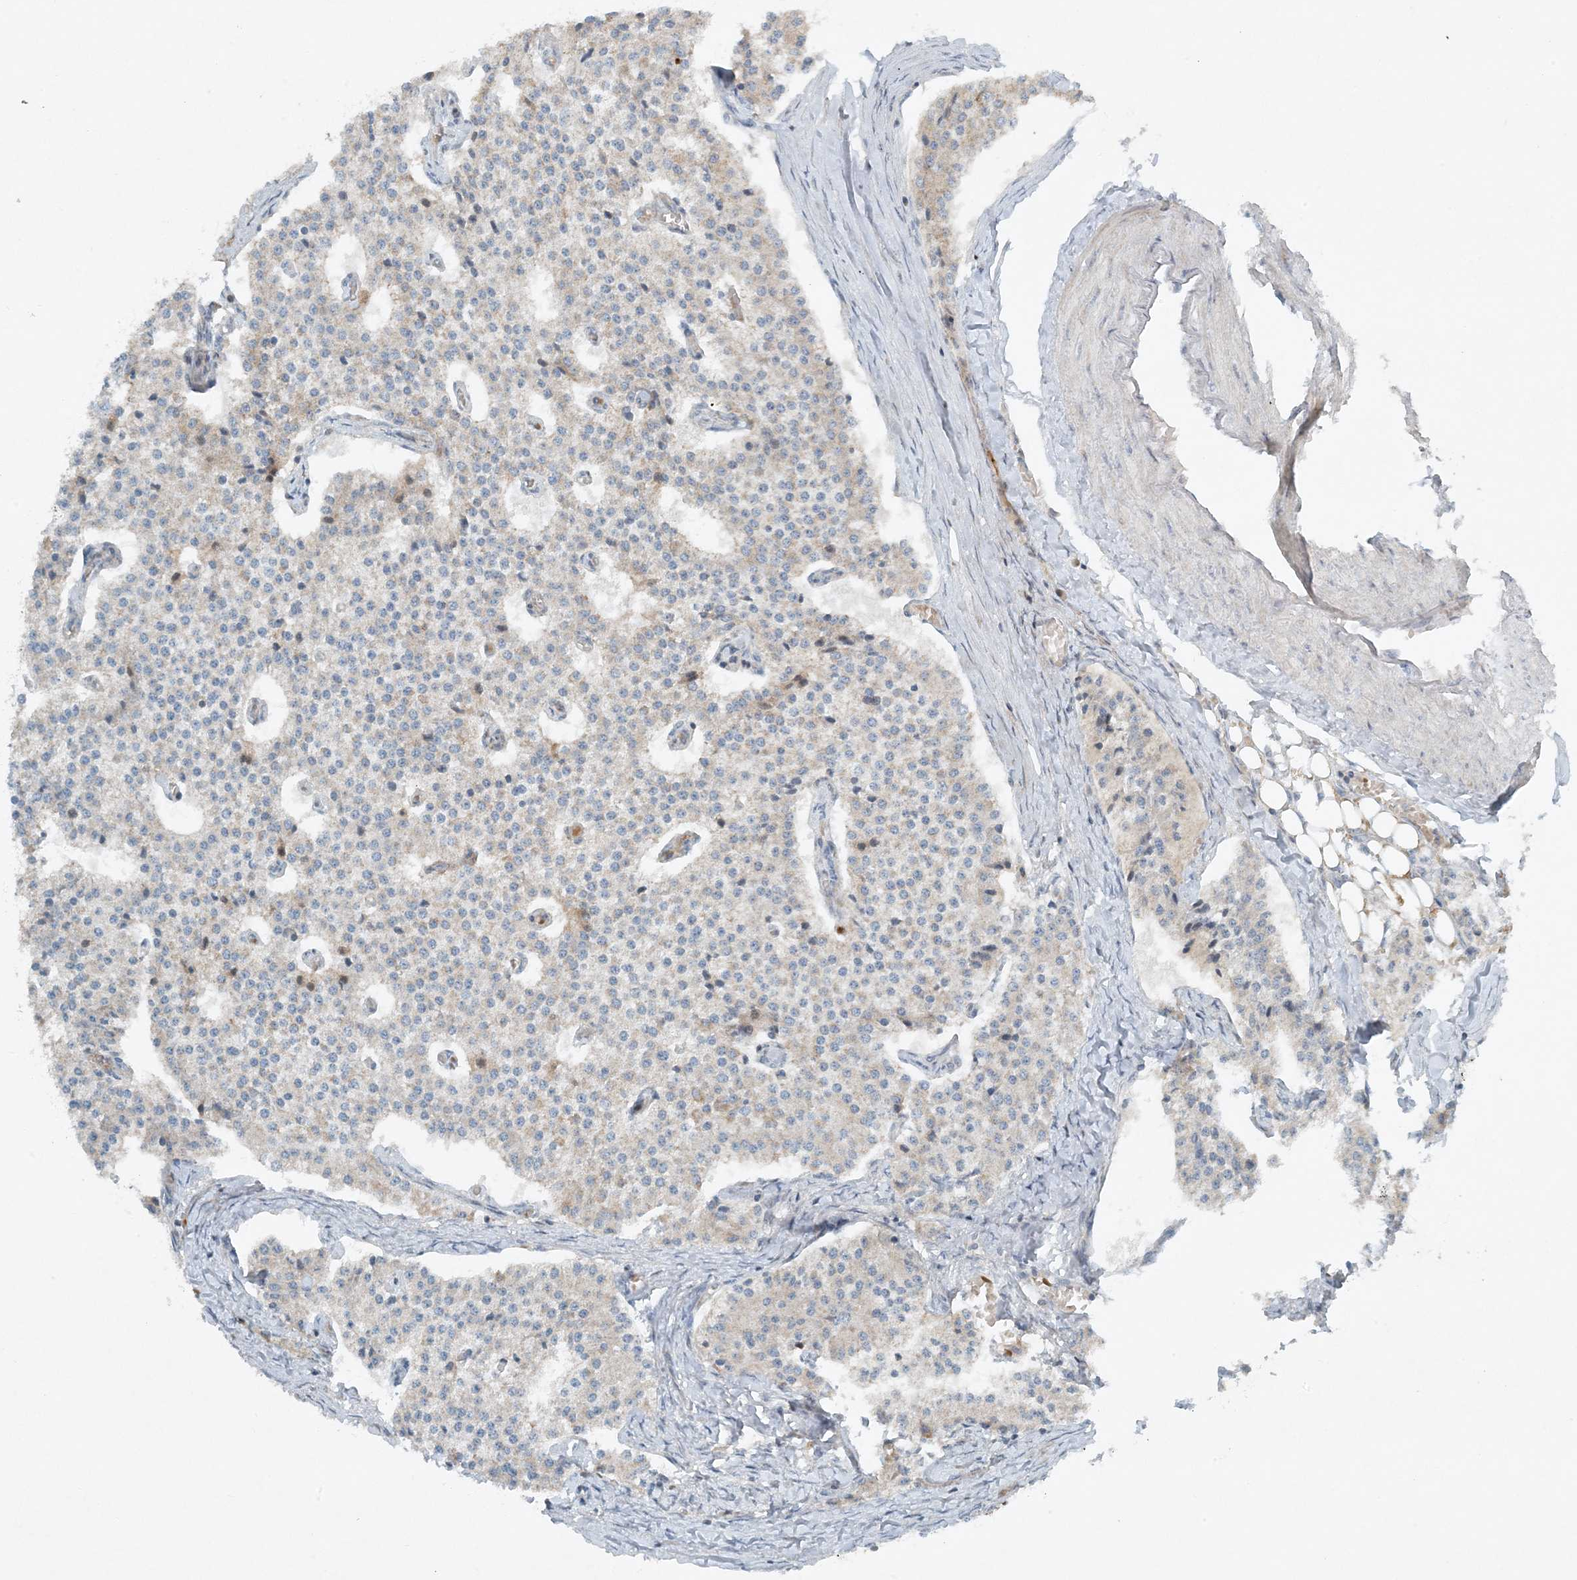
{"staining": {"intensity": "negative", "quantity": "none", "location": "none"}, "tissue": "carcinoid", "cell_type": "Tumor cells", "image_type": "cancer", "snomed": [{"axis": "morphology", "description": "Carcinoid, malignant, NOS"}, {"axis": "topography", "description": "Colon"}], "caption": "High magnification brightfield microscopy of malignant carcinoid stained with DAB (brown) and counterstained with hematoxylin (blue): tumor cells show no significant expression.", "gene": "MITD1", "patient": {"sex": "female", "age": 52}}